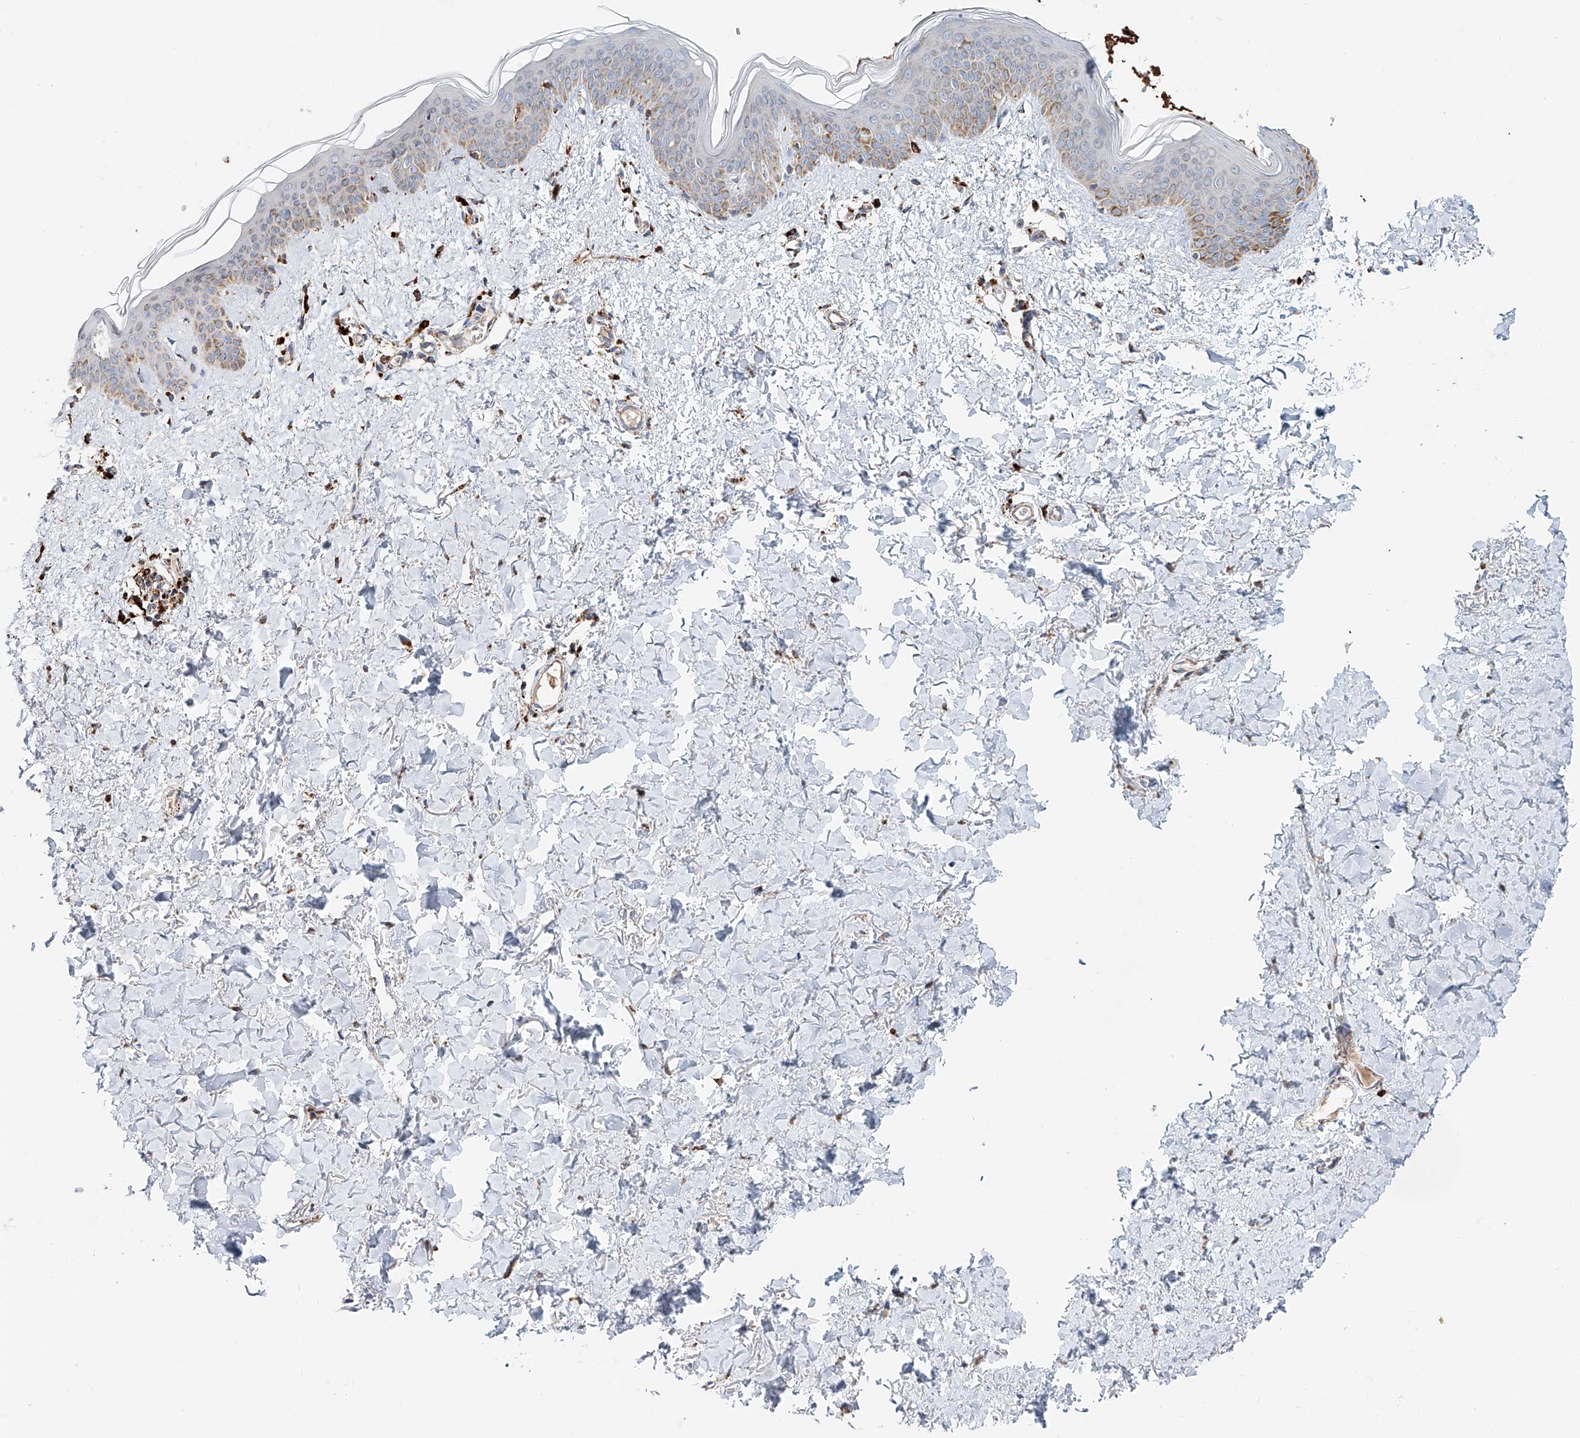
{"staining": {"intensity": "strong", "quantity": ">75%", "location": "cytoplasmic/membranous"}, "tissue": "skin", "cell_type": "Fibroblasts", "image_type": "normal", "snomed": [{"axis": "morphology", "description": "Normal tissue, NOS"}, {"axis": "topography", "description": "Skin"}], "caption": "Immunohistochemistry (IHC) histopathology image of normal skin stained for a protein (brown), which exhibits high levels of strong cytoplasmic/membranous staining in about >75% of fibroblasts.", "gene": "CARD10", "patient": {"sex": "female", "age": 46}}